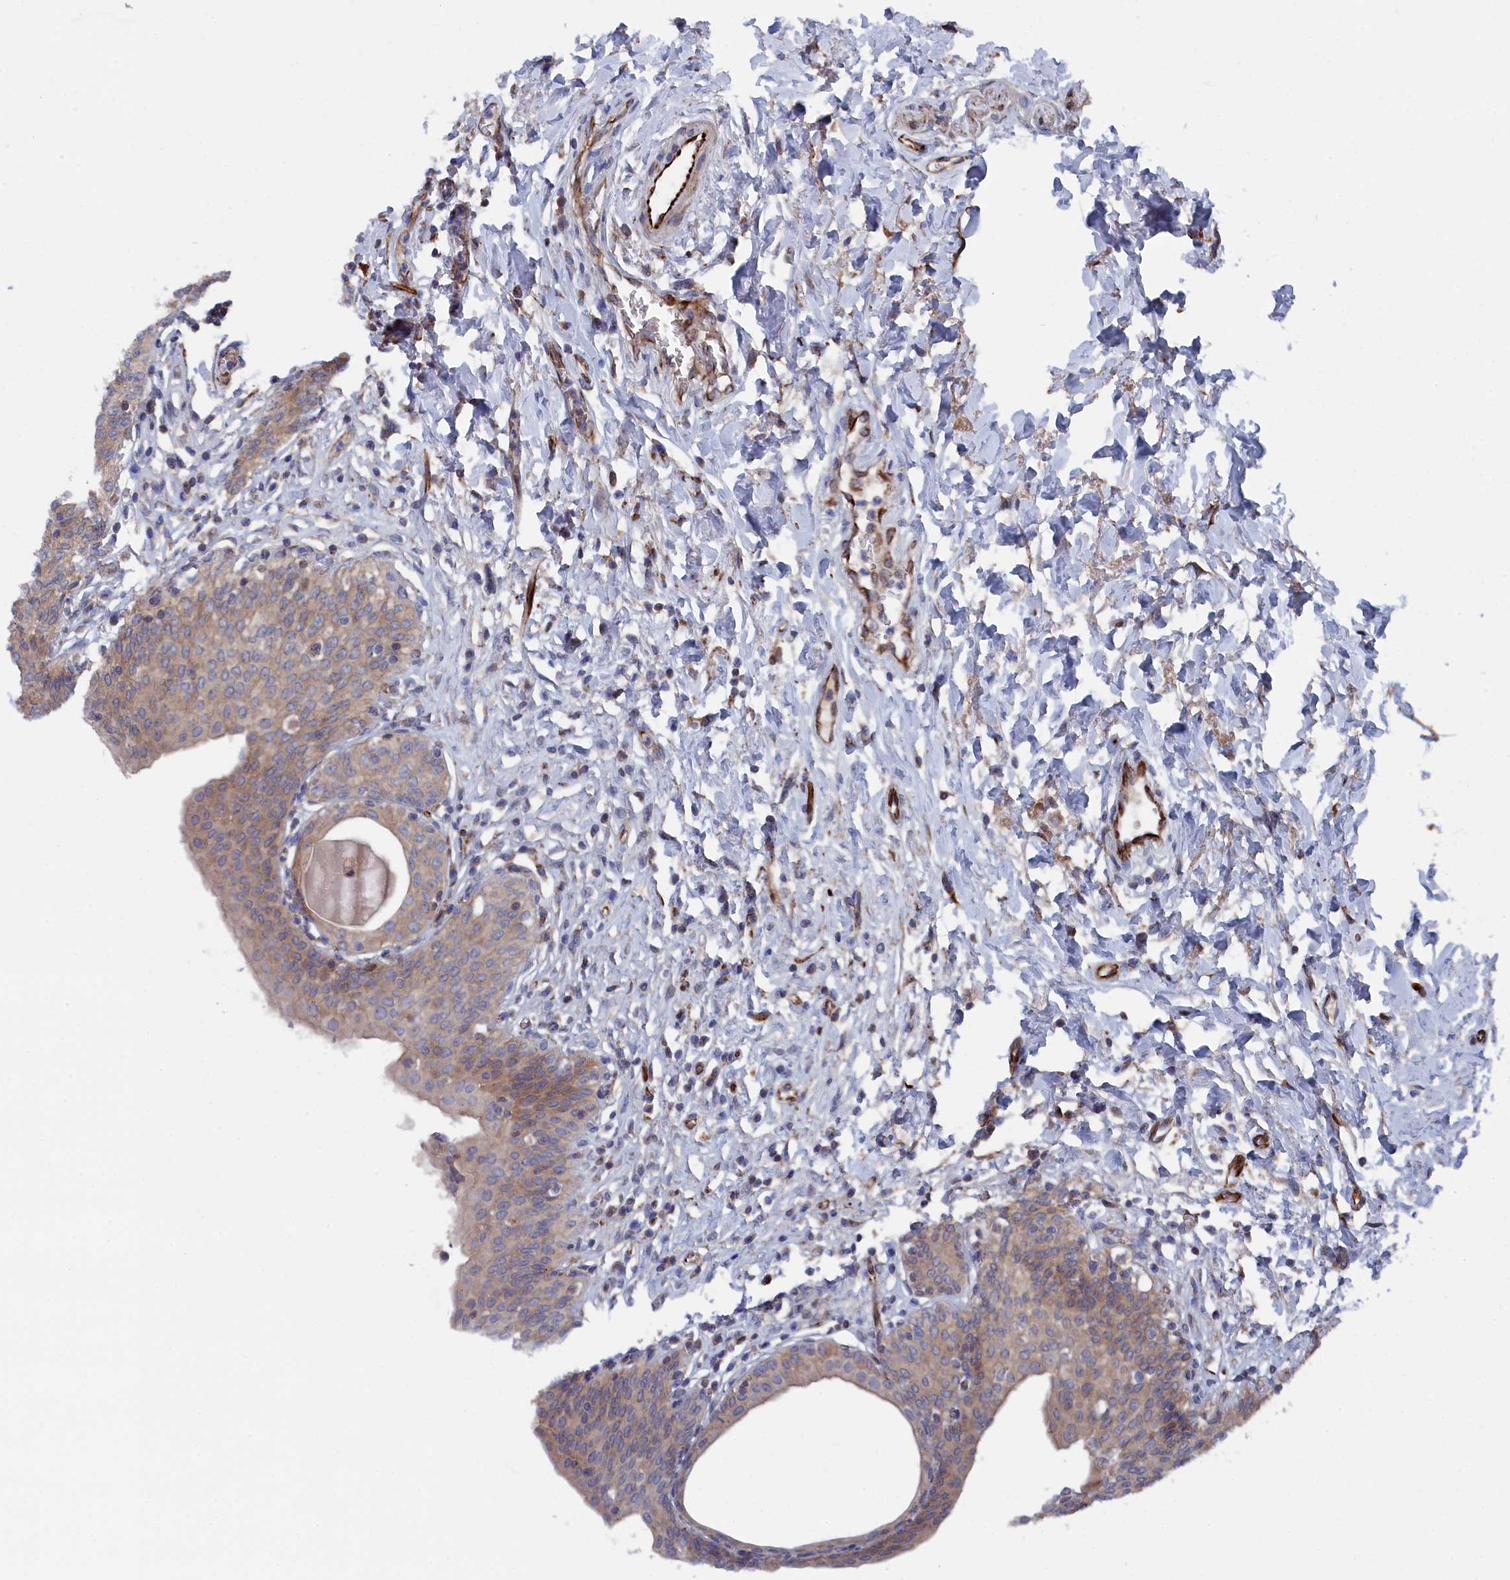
{"staining": {"intensity": "weak", "quantity": ">75%", "location": "cytoplasmic/membranous"}, "tissue": "urinary bladder", "cell_type": "Urothelial cells", "image_type": "normal", "snomed": [{"axis": "morphology", "description": "Normal tissue, NOS"}, {"axis": "topography", "description": "Urinary bladder"}], "caption": "A high-resolution image shows IHC staining of benign urinary bladder, which demonstrates weak cytoplasmic/membranous expression in approximately >75% of urothelial cells.", "gene": "SMG9", "patient": {"sex": "male", "age": 83}}